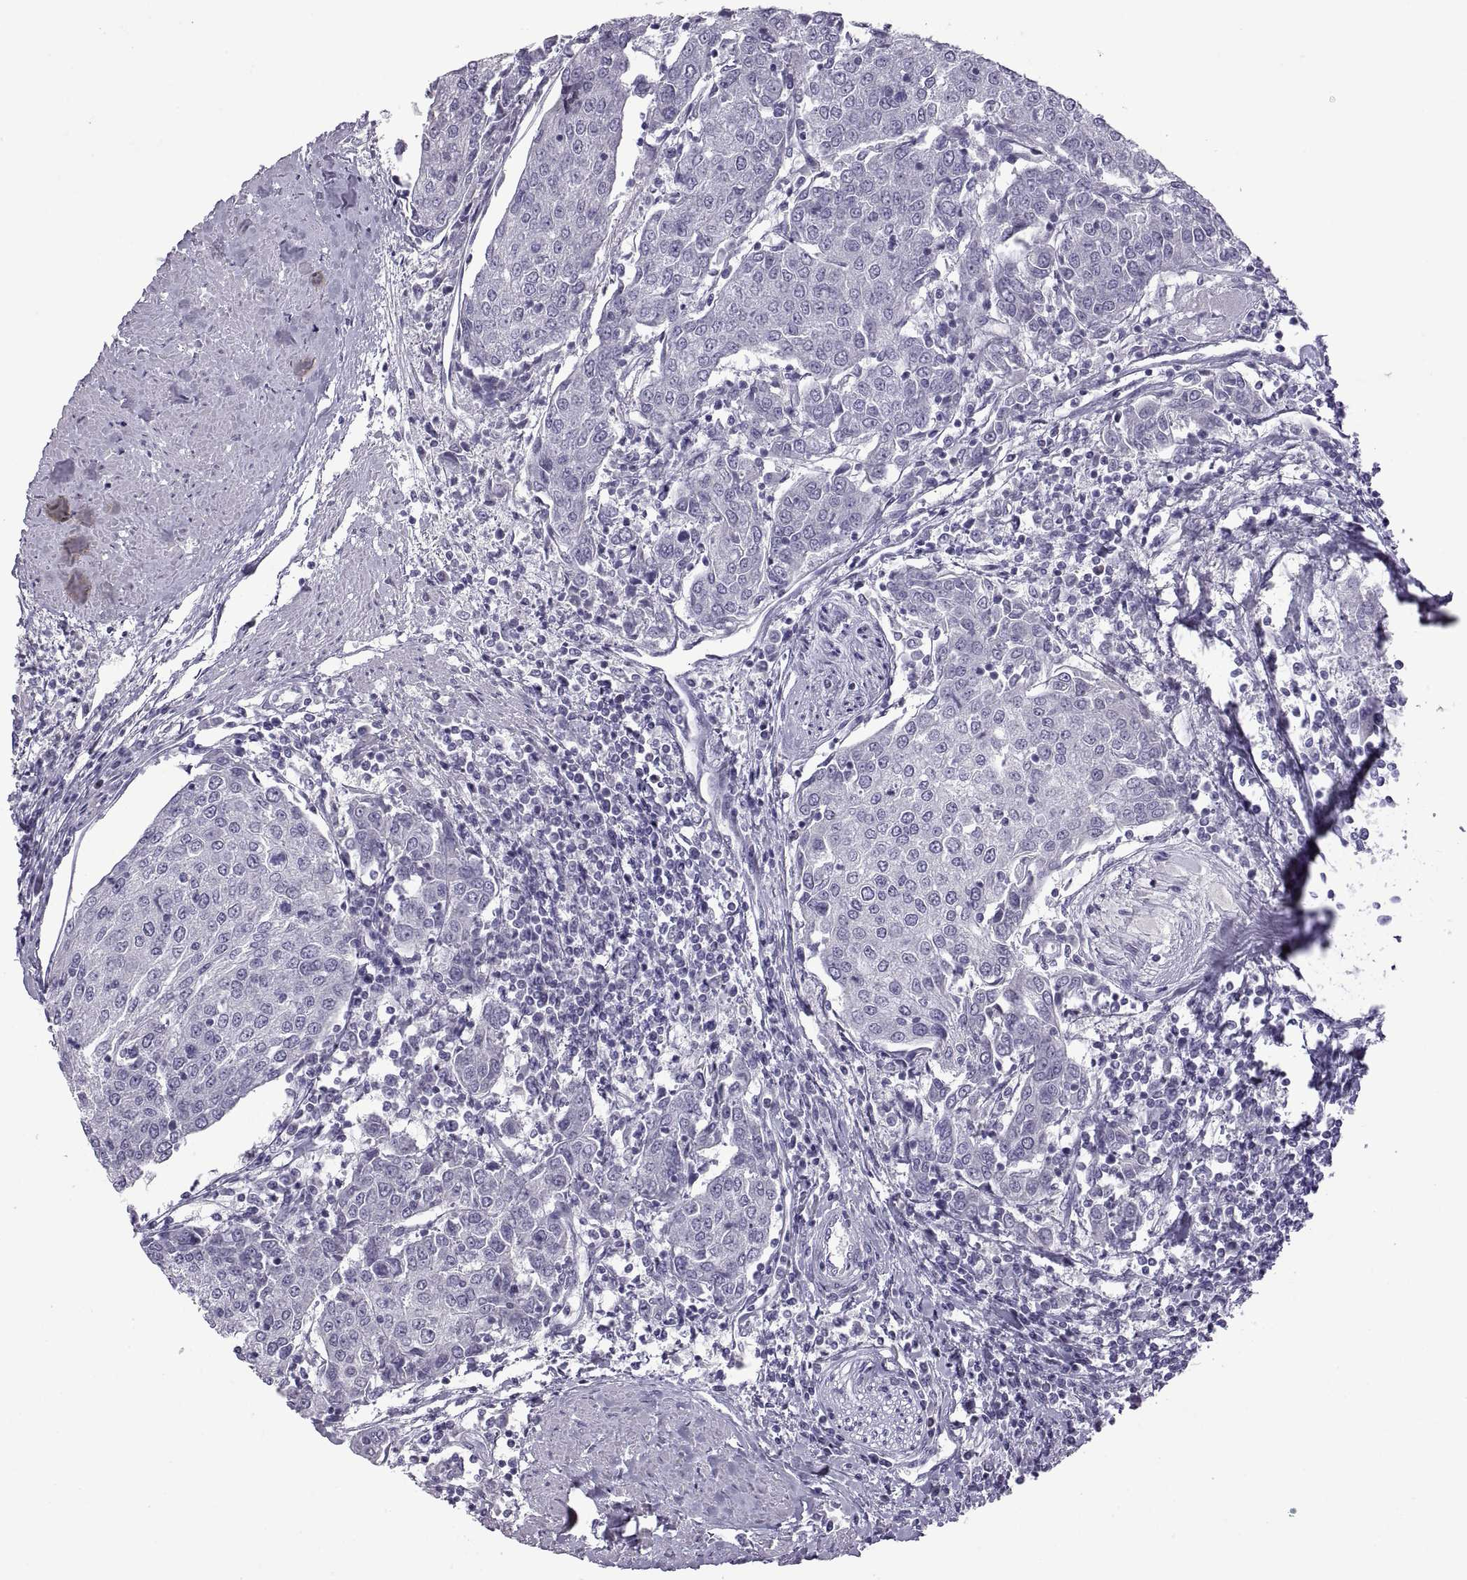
{"staining": {"intensity": "negative", "quantity": "none", "location": "none"}, "tissue": "urothelial cancer", "cell_type": "Tumor cells", "image_type": "cancer", "snomed": [{"axis": "morphology", "description": "Urothelial carcinoma, High grade"}, {"axis": "topography", "description": "Urinary bladder"}], "caption": "There is no significant positivity in tumor cells of urothelial carcinoma (high-grade).", "gene": "RDM1", "patient": {"sex": "female", "age": 85}}